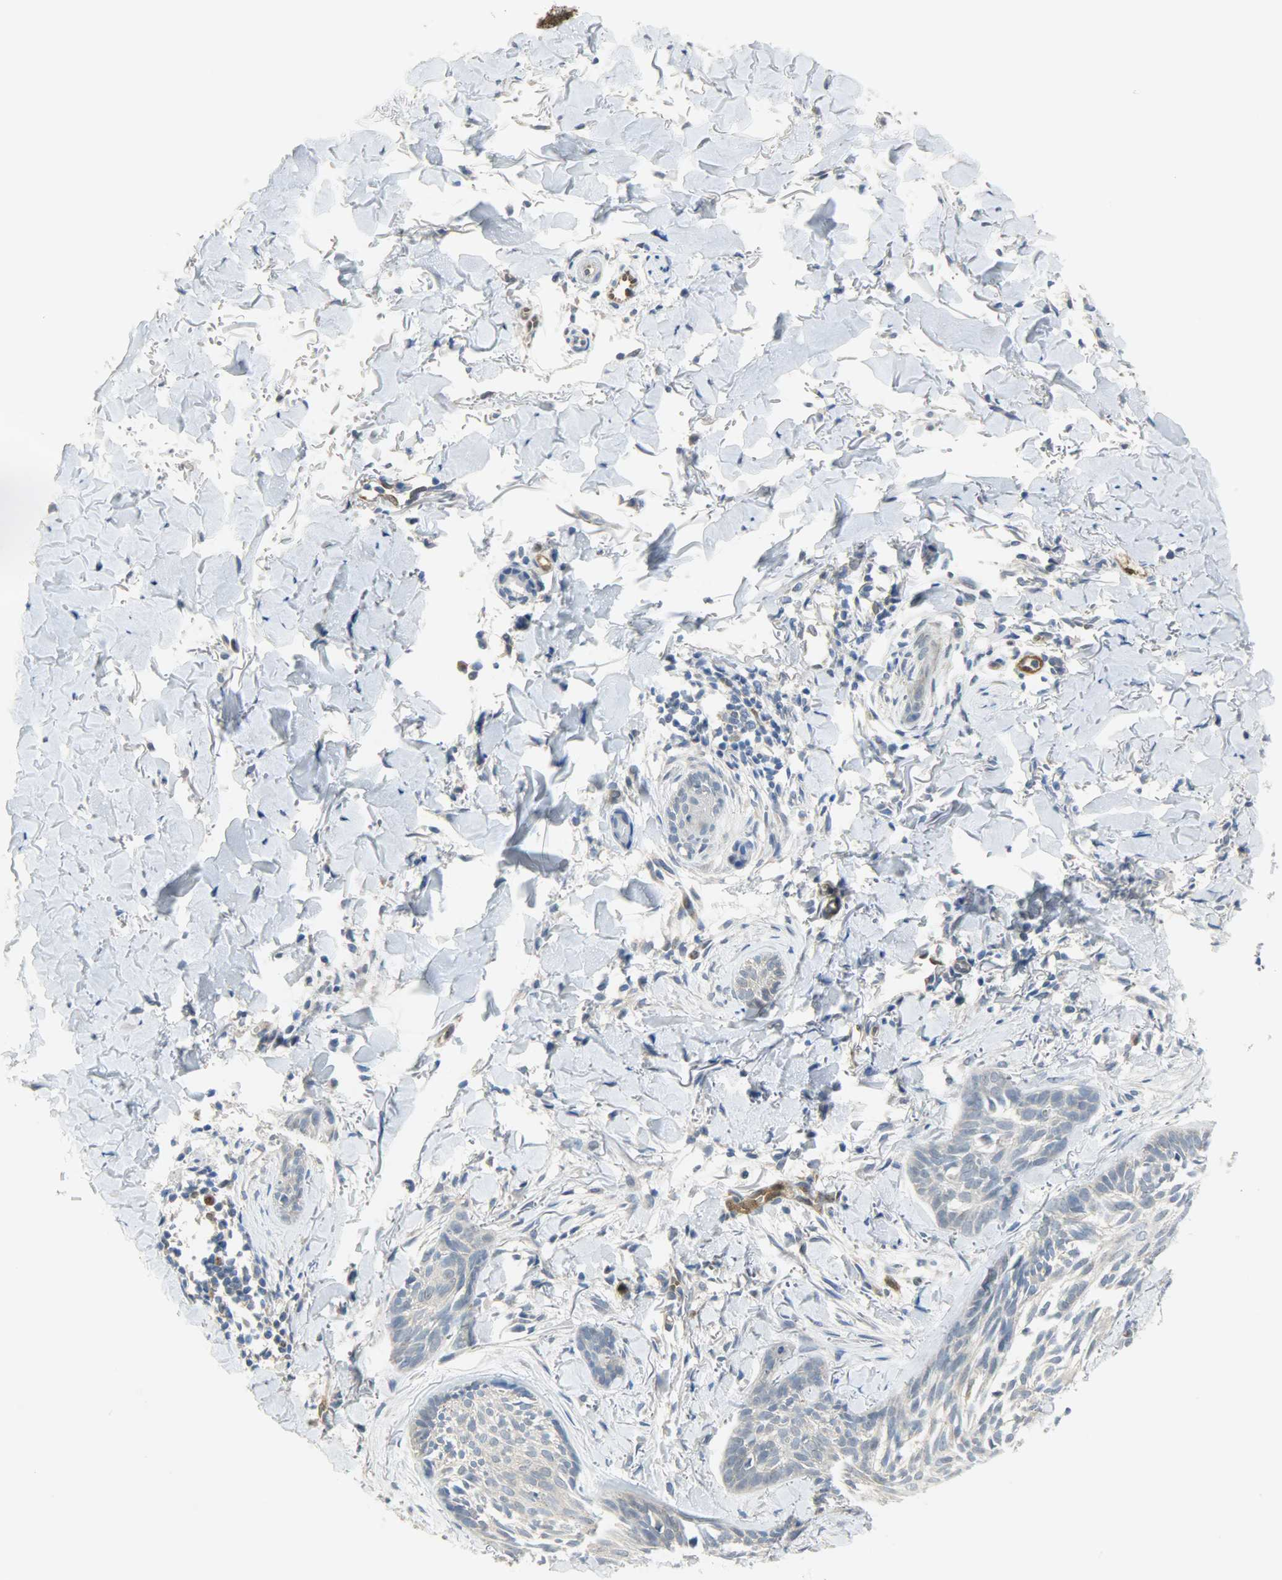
{"staining": {"intensity": "negative", "quantity": "none", "location": "none"}, "tissue": "skin cancer", "cell_type": "Tumor cells", "image_type": "cancer", "snomed": [{"axis": "morphology", "description": "Normal tissue, NOS"}, {"axis": "morphology", "description": "Basal cell carcinoma"}, {"axis": "topography", "description": "Skin"}], "caption": "High magnification brightfield microscopy of skin cancer stained with DAB (3,3'-diaminobenzidine) (brown) and counterstained with hematoxylin (blue): tumor cells show no significant positivity.", "gene": "FKBP1A", "patient": {"sex": "male", "age": 71}}